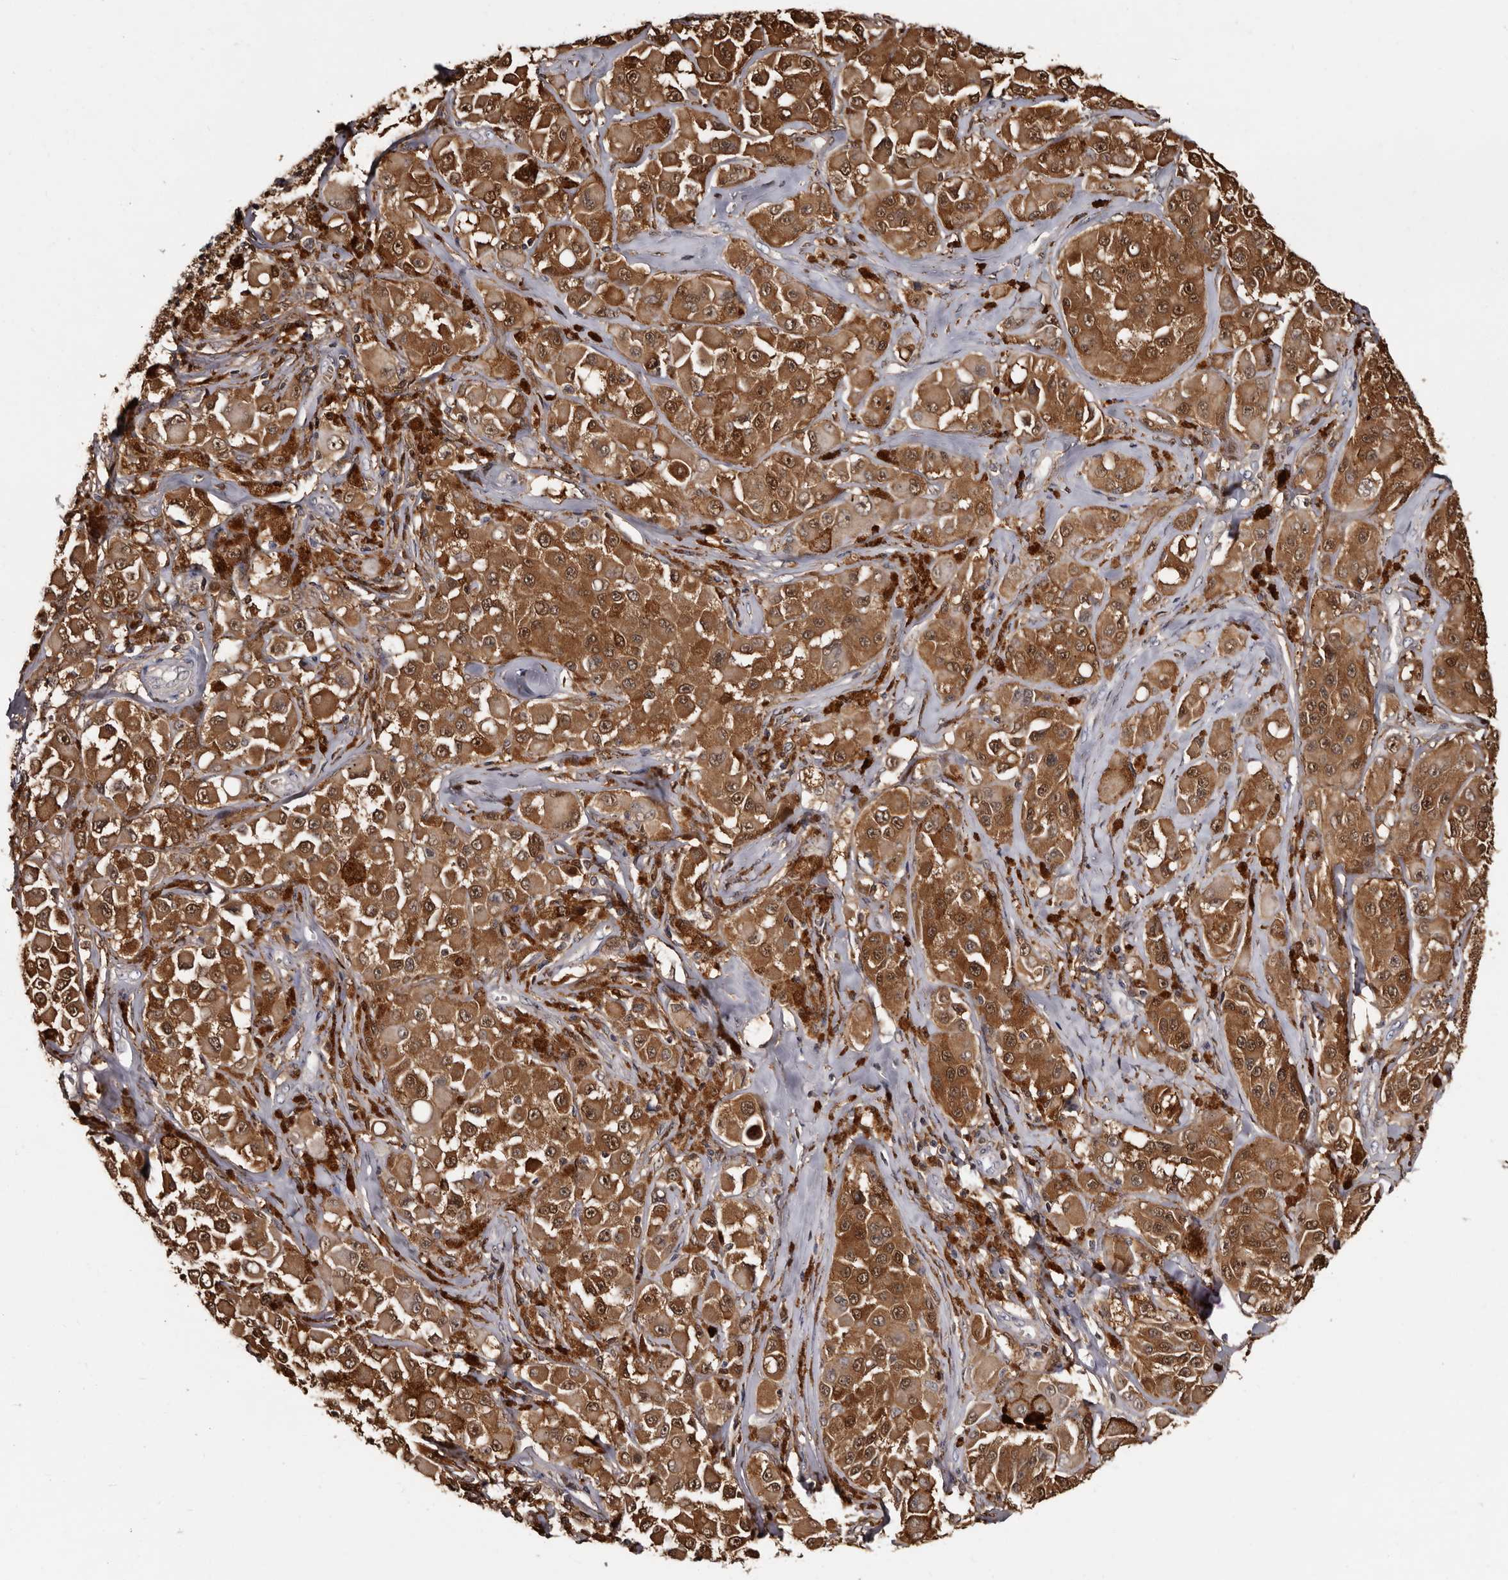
{"staining": {"intensity": "strong", "quantity": ">75%", "location": "cytoplasmic/membranous,nuclear"}, "tissue": "melanoma", "cell_type": "Tumor cells", "image_type": "cancer", "snomed": [{"axis": "morphology", "description": "Malignant melanoma, NOS"}, {"axis": "topography", "description": "Skin"}], "caption": "The photomicrograph shows staining of malignant melanoma, revealing strong cytoplasmic/membranous and nuclear protein staining (brown color) within tumor cells.", "gene": "DNPH1", "patient": {"sex": "male", "age": 84}}